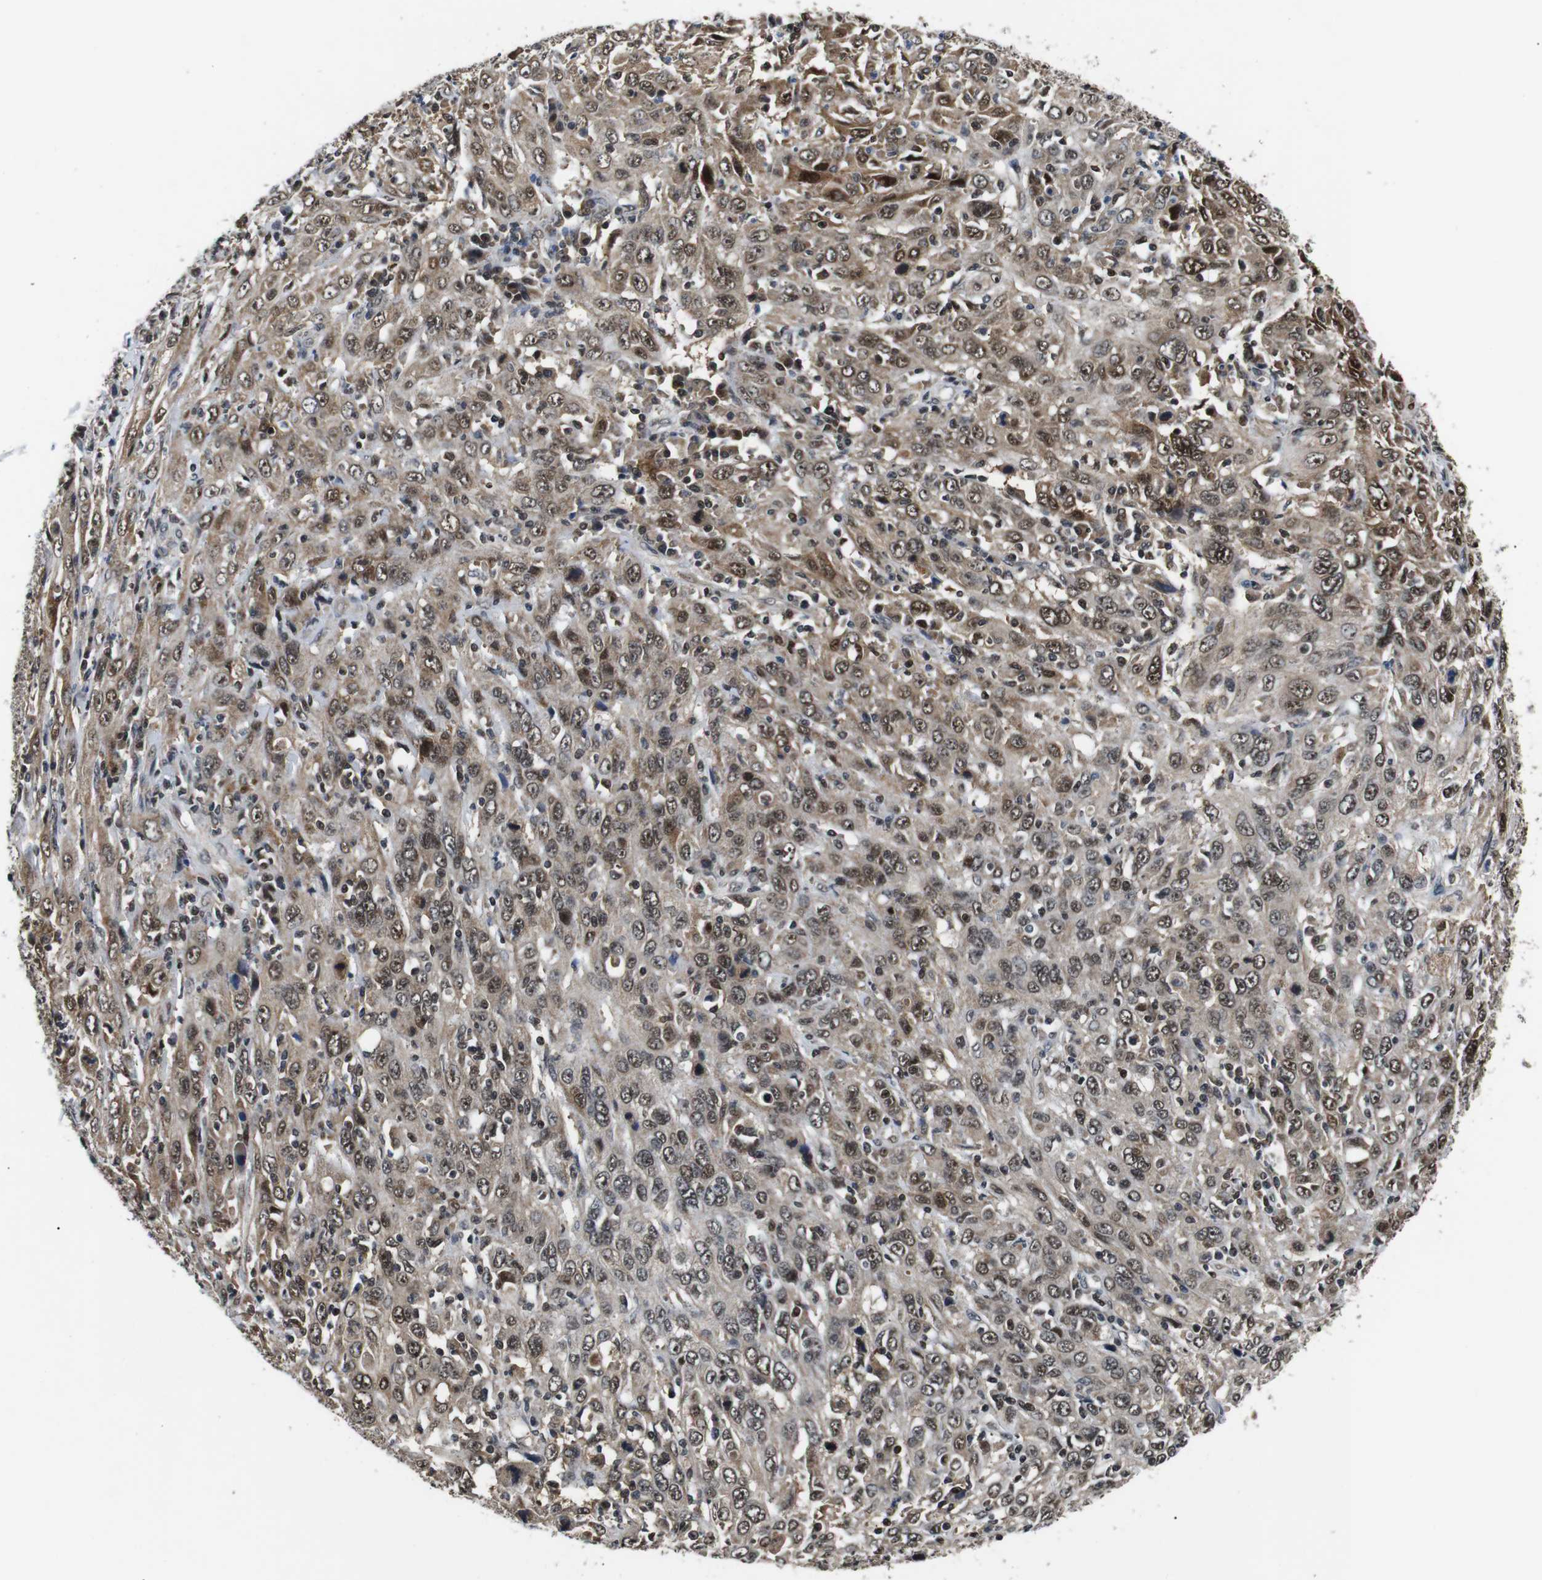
{"staining": {"intensity": "moderate", "quantity": ">75%", "location": "cytoplasmic/membranous,nuclear"}, "tissue": "cervical cancer", "cell_type": "Tumor cells", "image_type": "cancer", "snomed": [{"axis": "morphology", "description": "Squamous cell carcinoma, NOS"}, {"axis": "topography", "description": "Cervix"}], "caption": "Protein expression analysis of human squamous cell carcinoma (cervical) reveals moderate cytoplasmic/membranous and nuclear staining in about >75% of tumor cells.", "gene": "SKP1", "patient": {"sex": "female", "age": 46}}